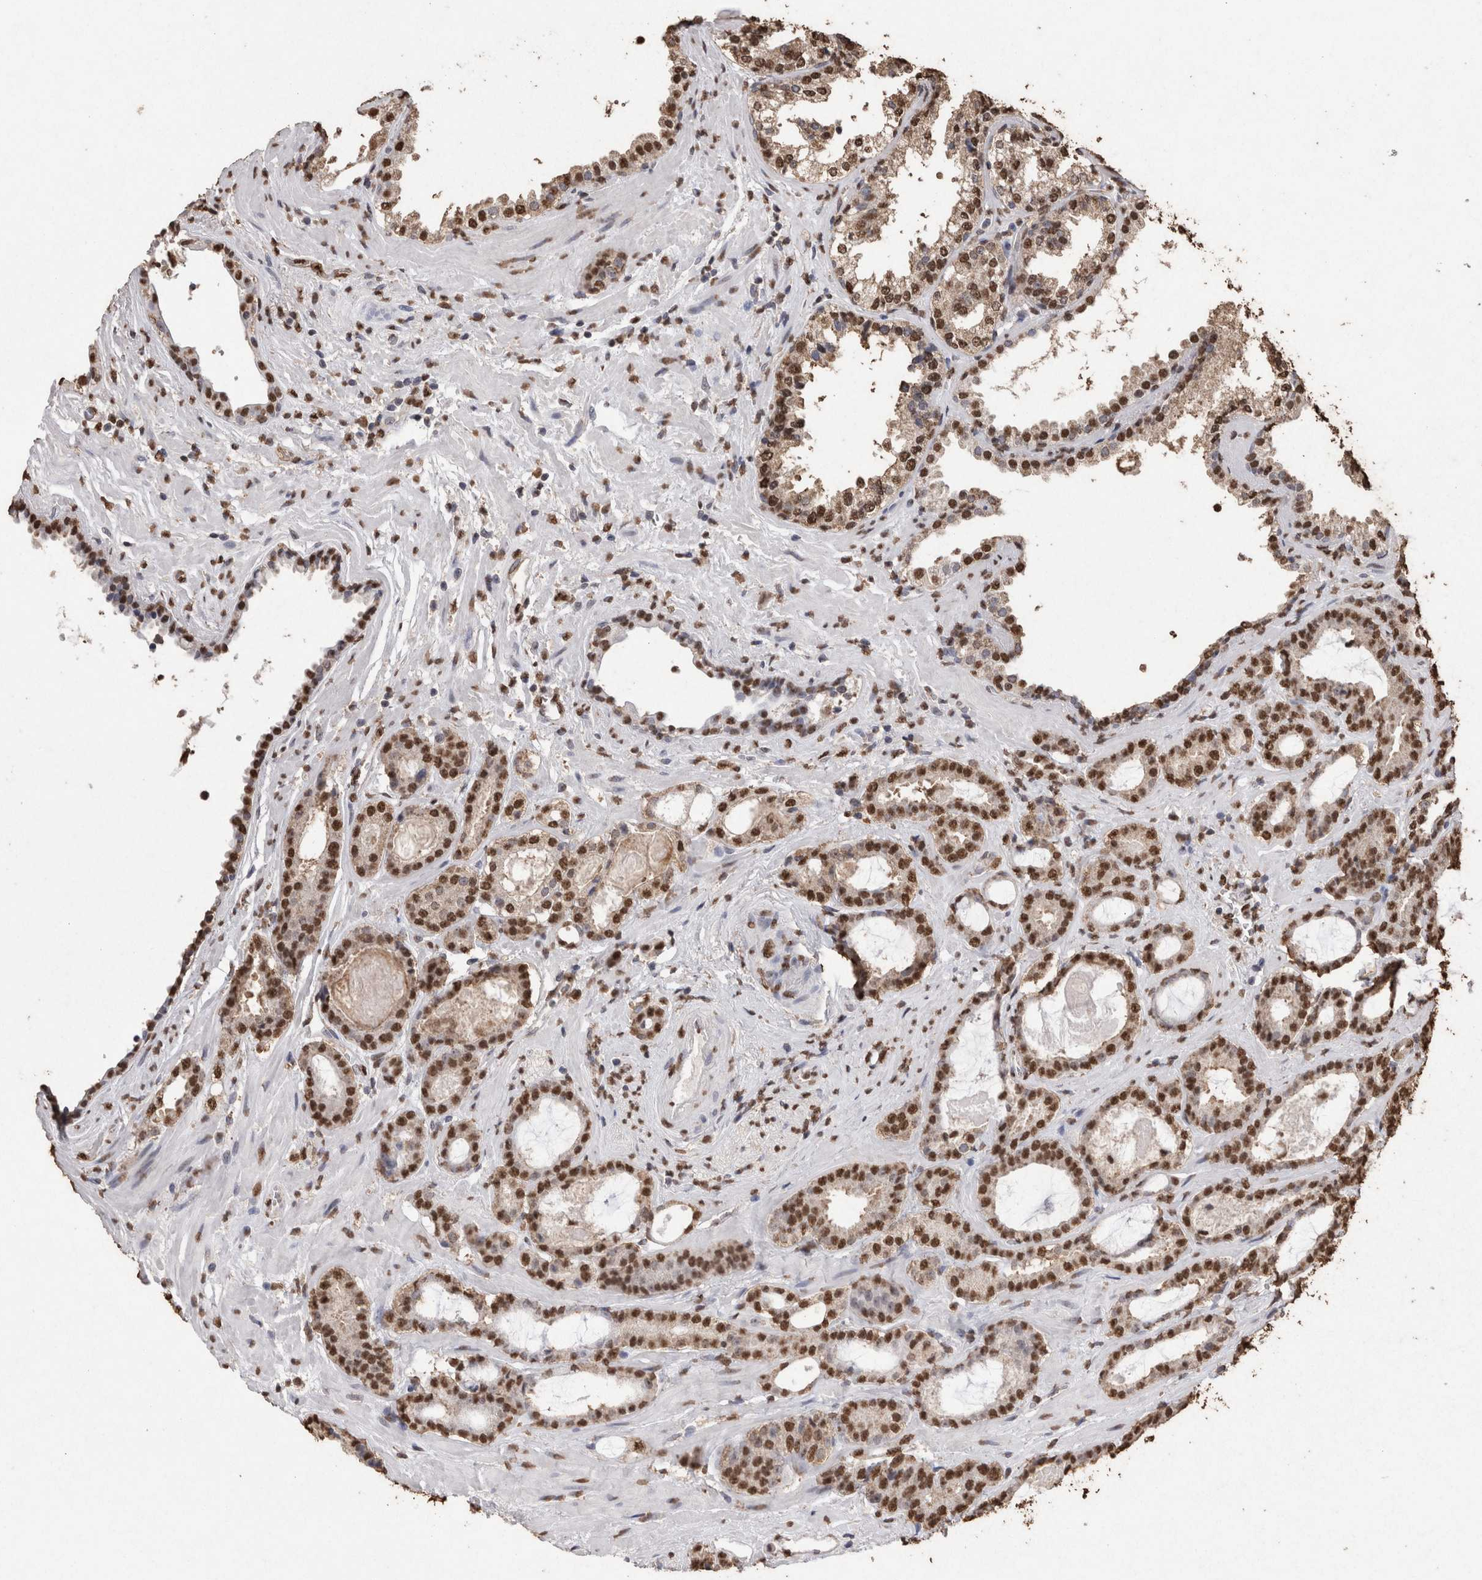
{"staining": {"intensity": "strong", "quantity": ">75%", "location": "nuclear"}, "tissue": "prostate cancer", "cell_type": "Tumor cells", "image_type": "cancer", "snomed": [{"axis": "morphology", "description": "Adenocarcinoma, Low grade"}, {"axis": "topography", "description": "Prostate"}], "caption": "Immunohistochemical staining of human prostate cancer (low-grade adenocarcinoma) reveals high levels of strong nuclear expression in about >75% of tumor cells.", "gene": "NTHL1", "patient": {"sex": "male", "age": 60}}